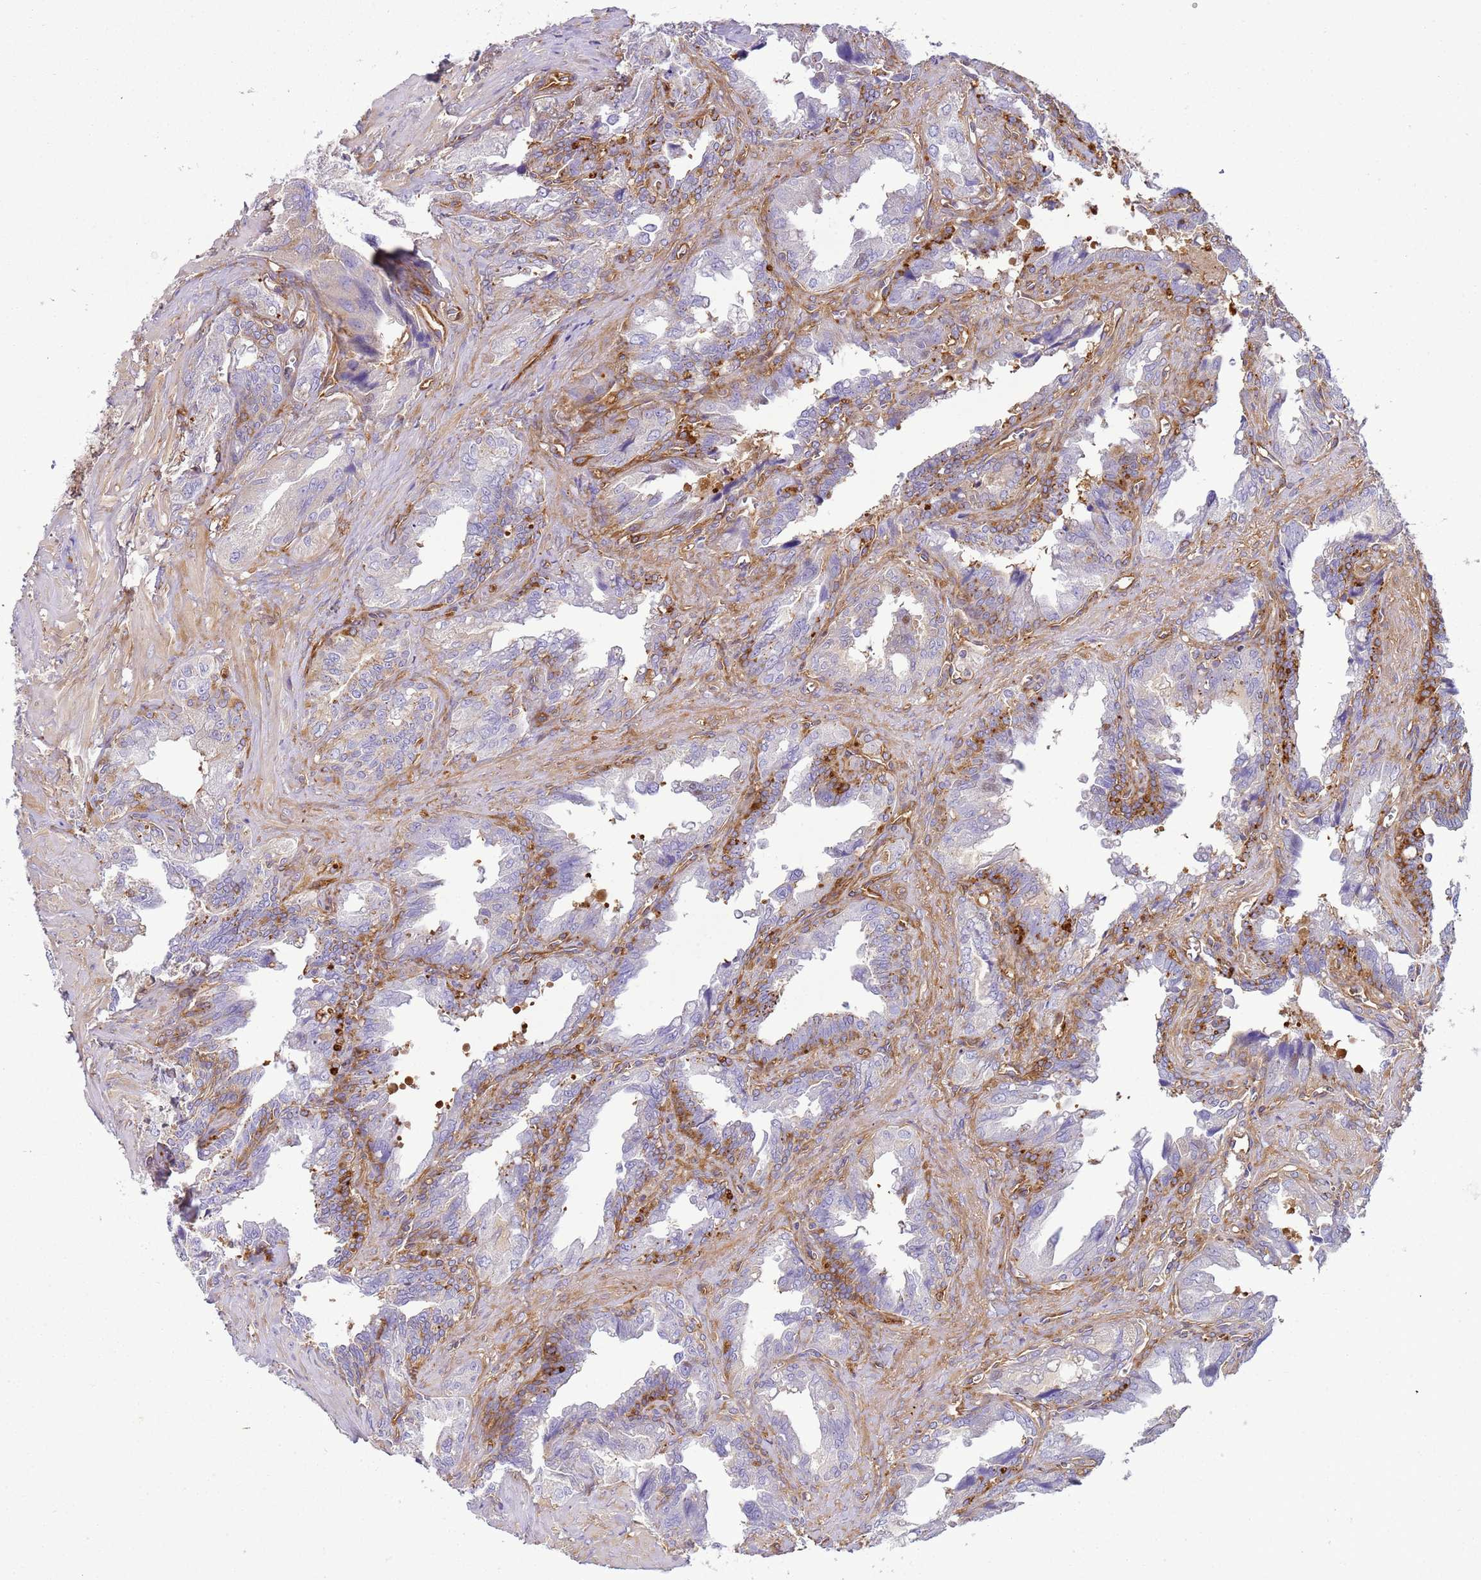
{"staining": {"intensity": "strong", "quantity": "25%-75%", "location": "cytoplasmic/membranous"}, "tissue": "seminal vesicle", "cell_type": "Glandular cells", "image_type": "normal", "snomed": [{"axis": "morphology", "description": "Normal tissue, NOS"}, {"axis": "topography", "description": "Seminal veicle"}], "caption": "Immunohistochemical staining of normal seminal vesicle reveals high levels of strong cytoplasmic/membranous positivity in about 25%-75% of glandular cells.", "gene": "SNX21", "patient": {"sex": "male", "age": 67}}